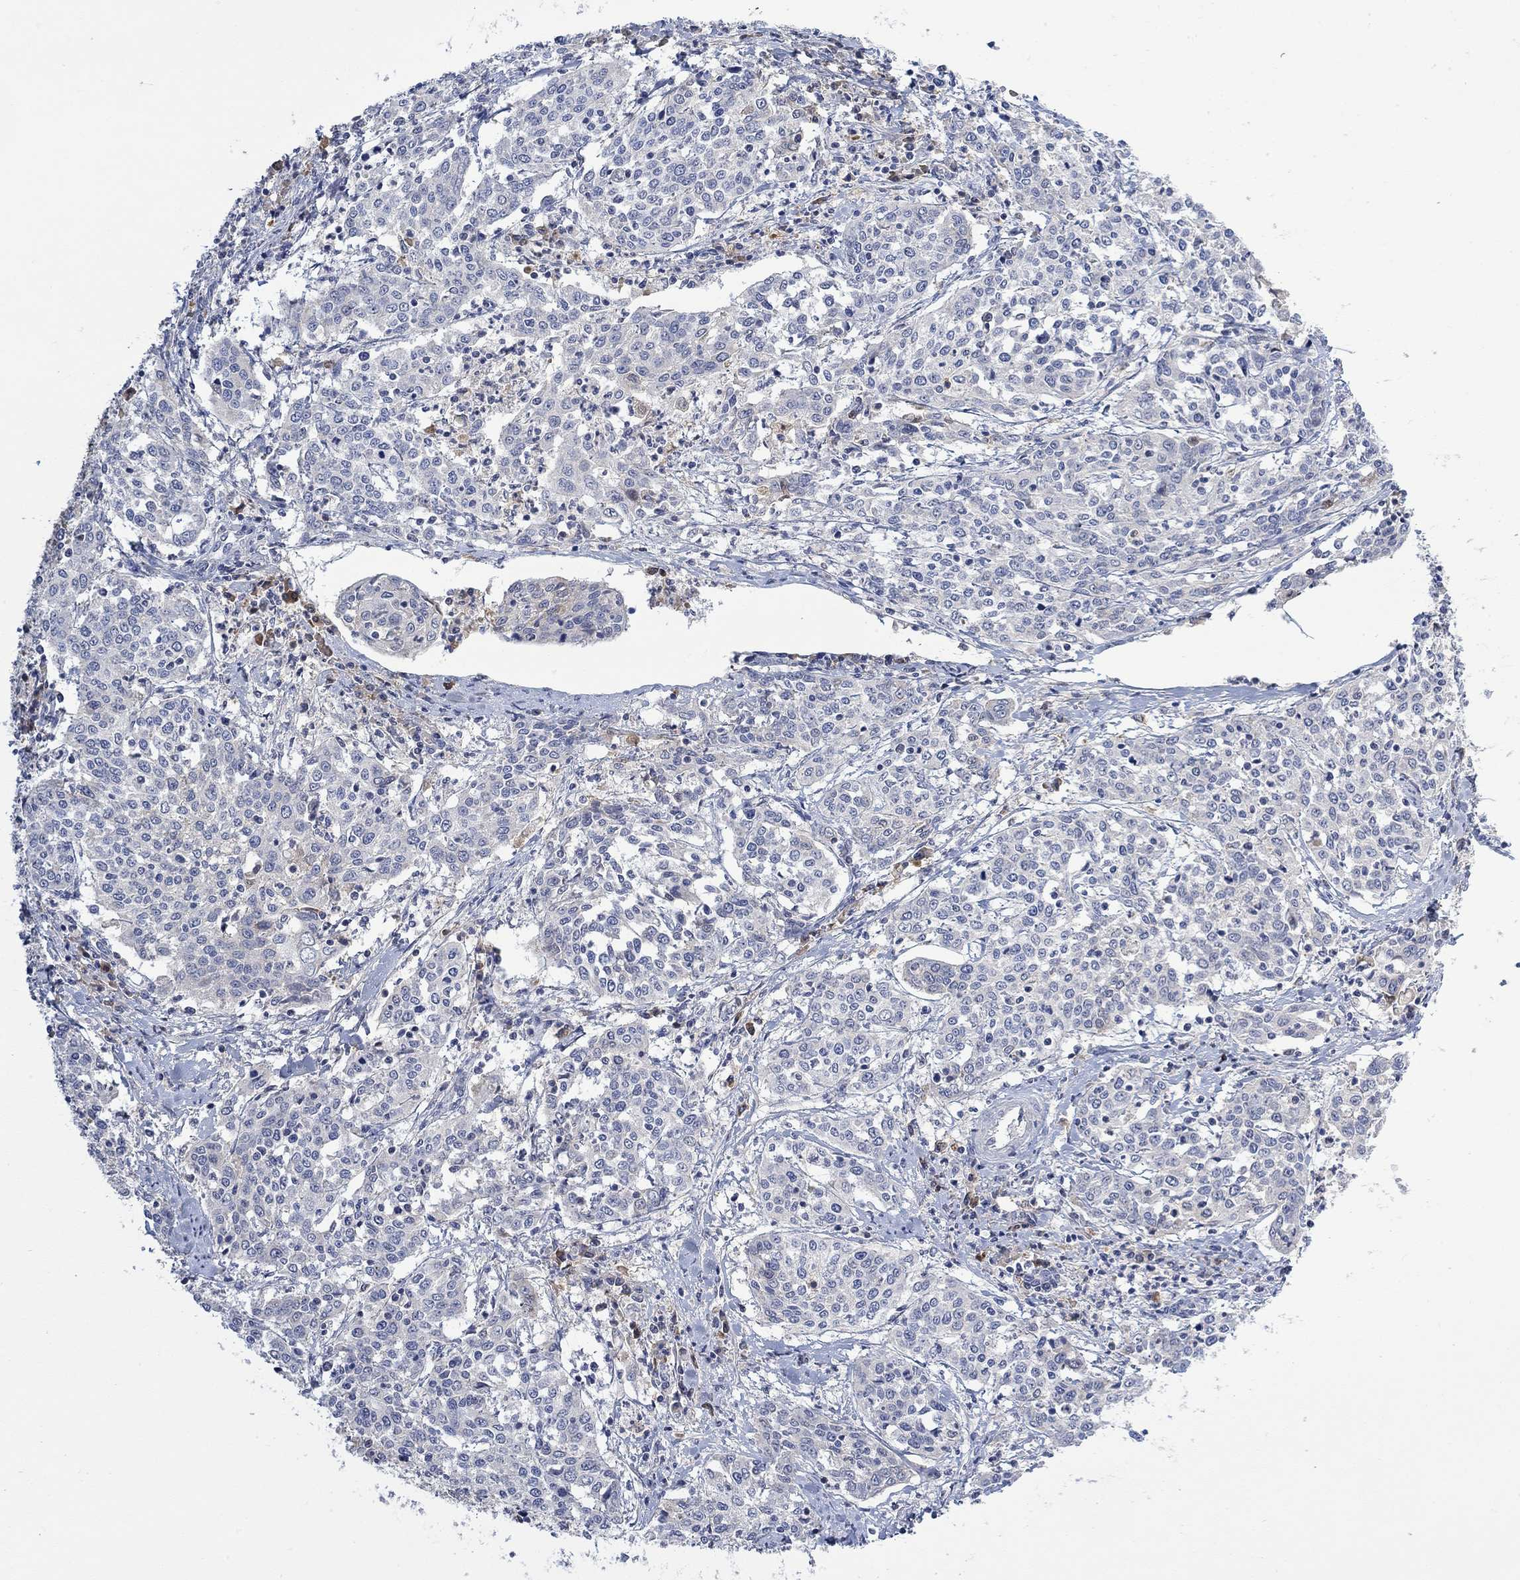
{"staining": {"intensity": "negative", "quantity": "none", "location": "none"}, "tissue": "cervical cancer", "cell_type": "Tumor cells", "image_type": "cancer", "snomed": [{"axis": "morphology", "description": "Squamous cell carcinoma, NOS"}, {"axis": "topography", "description": "Cervix"}], "caption": "This is an IHC histopathology image of cervical squamous cell carcinoma. There is no staining in tumor cells.", "gene": "MSTN", "patient": {"sex": "female", "age": 41}}